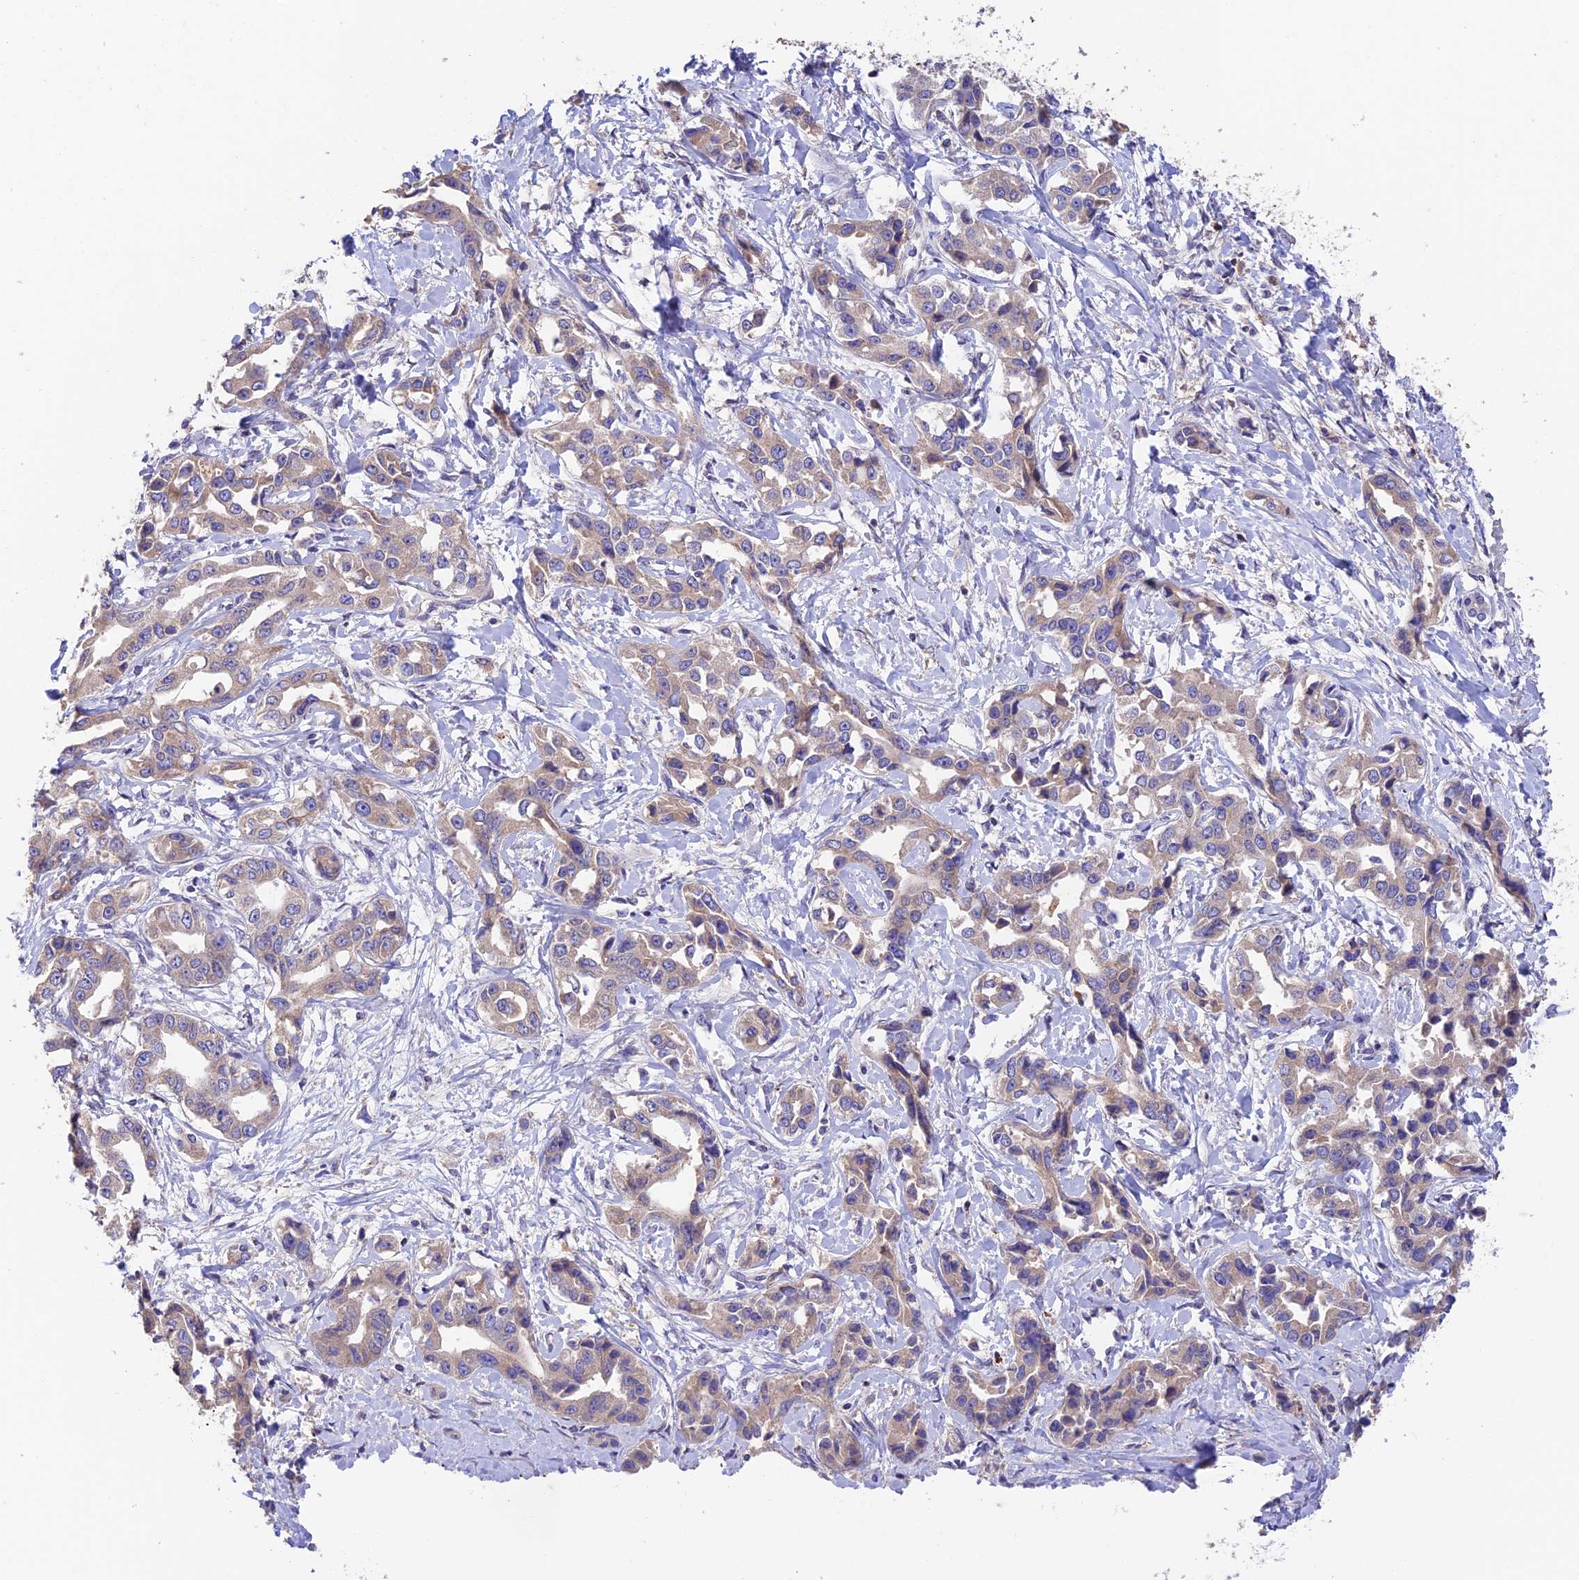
{"staining": {"intensity": "weak", "quantity": ">75%", "location": "cytoplasmic/membranous"}, "tissue": "liver cancer", "cell_type": "Tumor cells", "image_type": "cancer", "snomed": [{"axis": "morphology", "description": "Cholangiocarcinoma"}, {"axis": "topography", "description": "Liver"}], "caption": "Protein staining by IHC demonstrates weak cytoplasmic/membranous expression in approximately >75% of tumor cells in liver cancer.", "gene": "EMC3", "patient": {"sex": "male", "age": 59}}